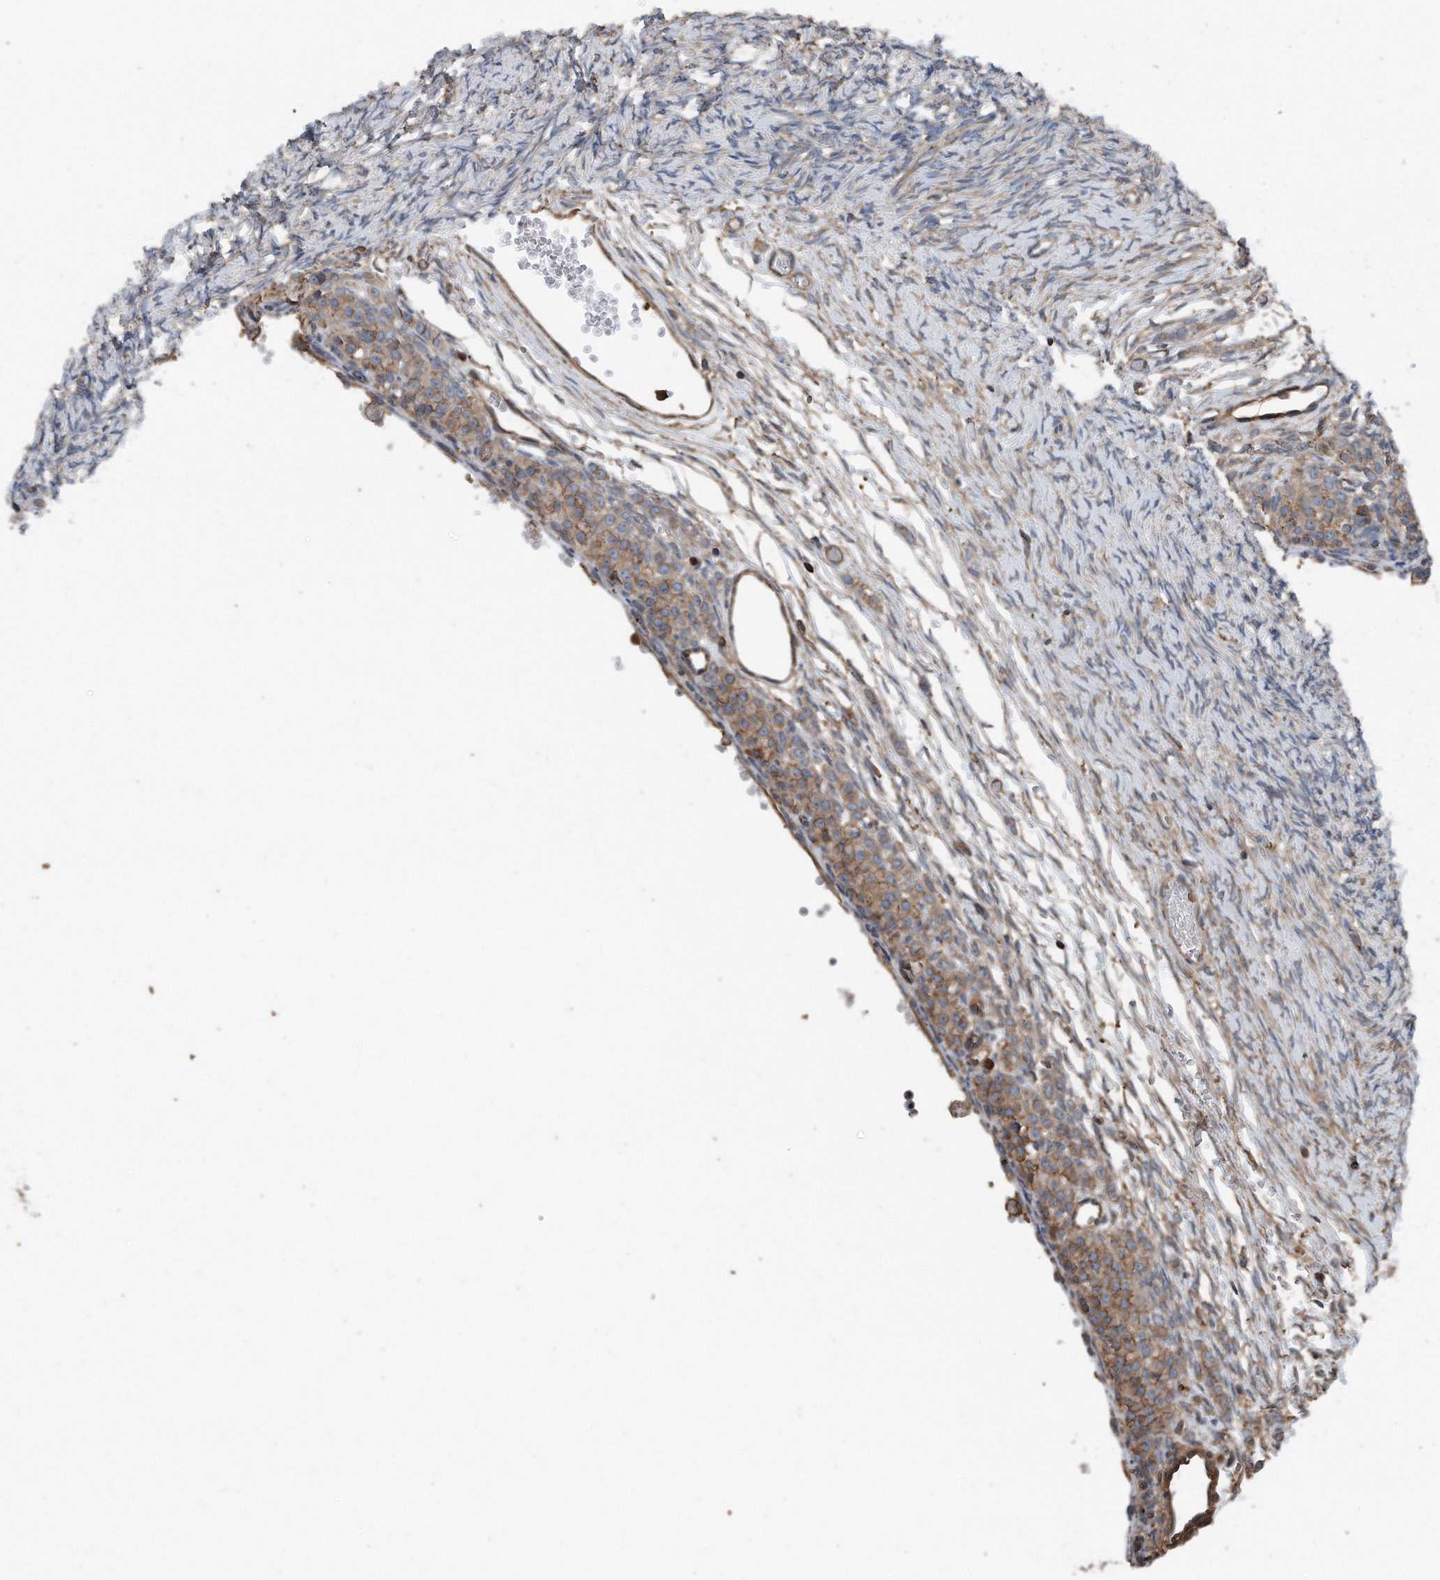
{"staining": {"intensity": "weak", "quantity": "<25%", "location": "cytoplasmic/membranous"}, "tissue": "ovary", "cell_type": "Ovarian stroma cells", "image_type": "normal", "snomed": [{"axis": "morphology", "description": "Adenocarcinoma, NOS"}, {"axis": "topography", "description": "Endometrium"}], "caption": "Ovary was stained to show a protein in brown. There is no significant expression in ovarian stroma cells. The staining is performed using DAB (3,3'-diaminobenzidine) brown chromogen with nuclei counter-stained in using hematoxylin.", "gene": "RSPO3", "patient": {"sex": "female", "age": 32}}